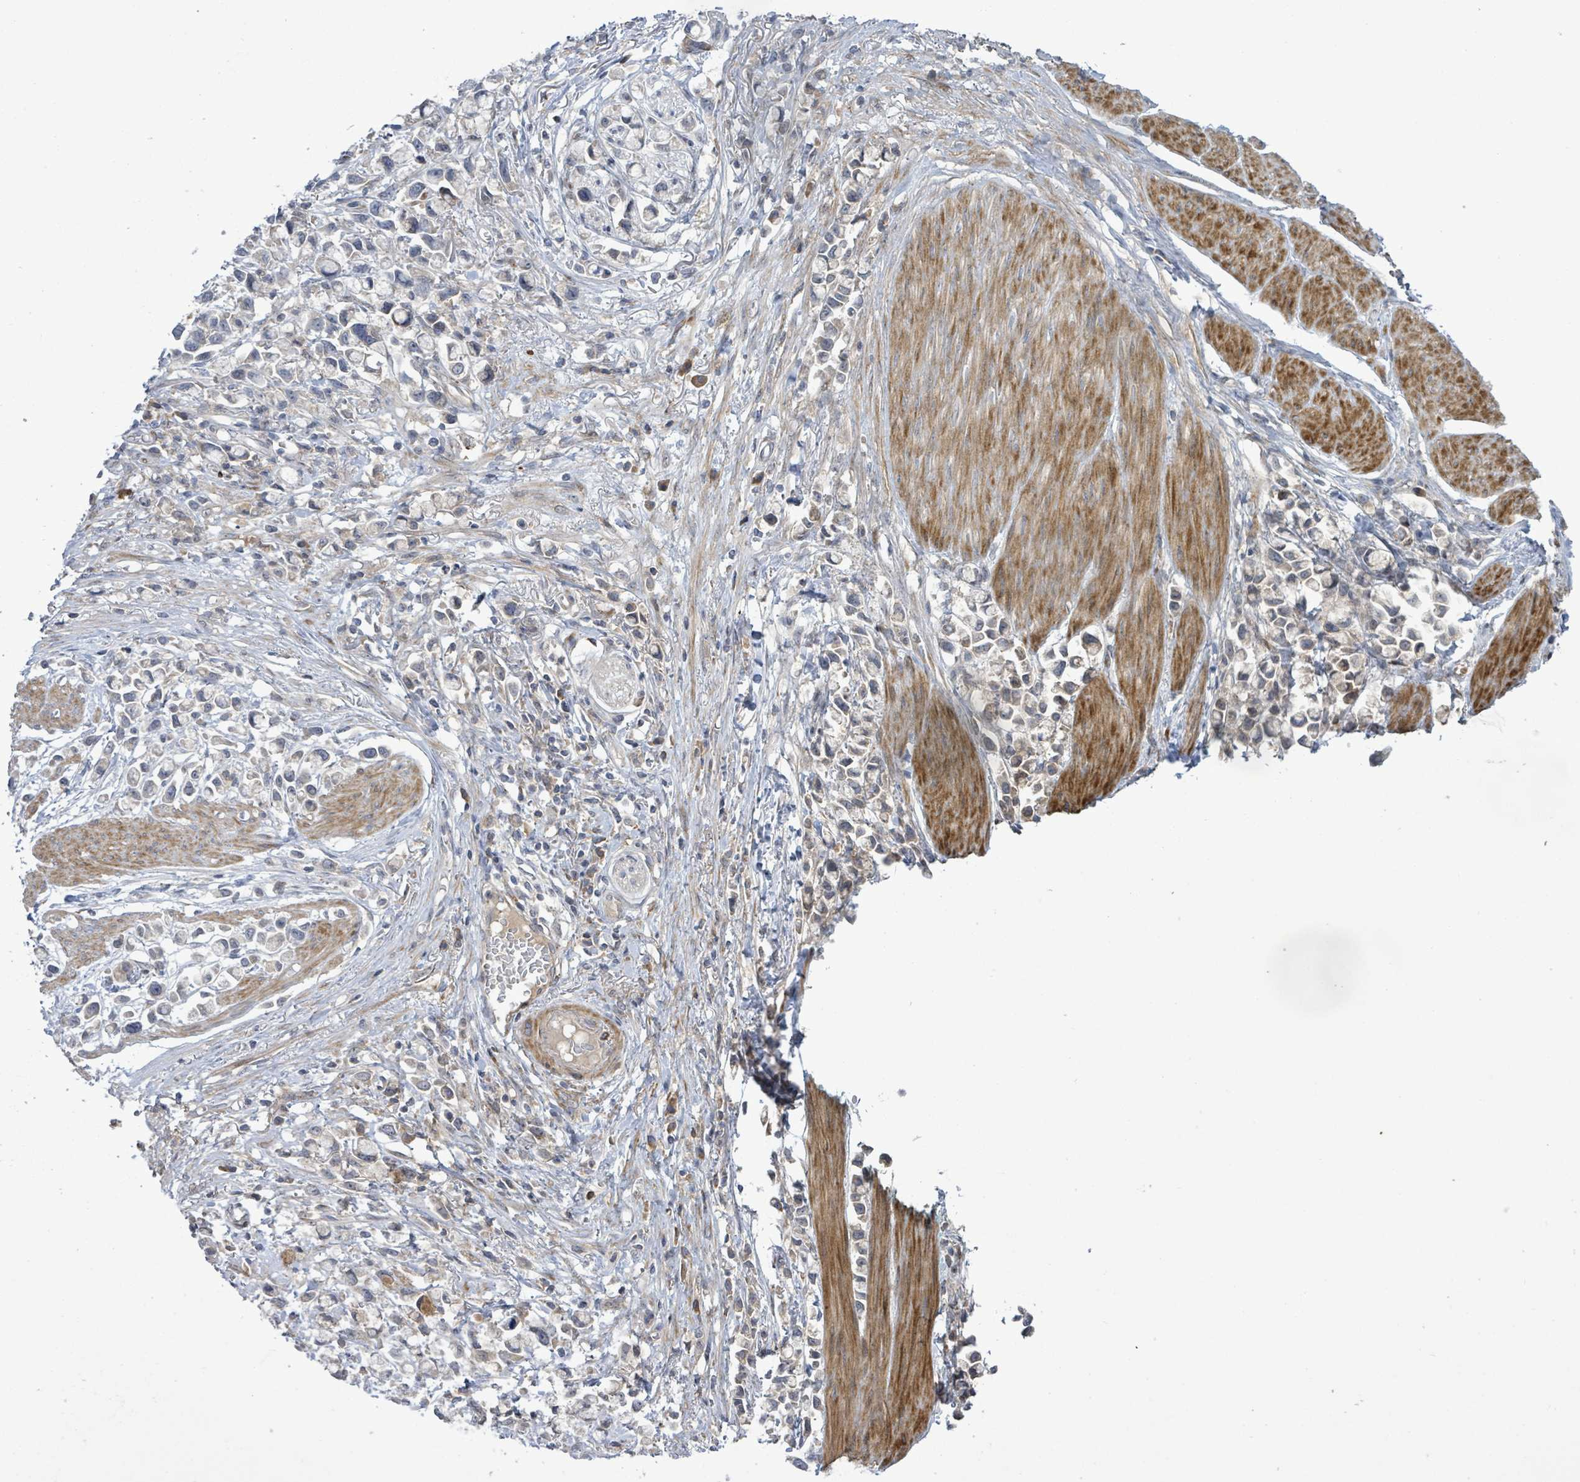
{"staining": {"intensity": "negative", "quantity": "none", "location": "none"}, "tissue": "stomach cancer", "cell_type": "Tumor cells", "image_type": "cancer", "snomed": [{"axis": "morphology", "description": "Adenocarcinoma, NOS"}, {"axis": "topography", "description": "Stomach"}], "caption": "The photomicrograph displays no significant expression in tumor cells of stomach cancer (adenocarcinoma). (IHC, brightfield microscopy, high magnification).", "gene": "SLIT3", "patient": {"sex": "female", "age": 81}}